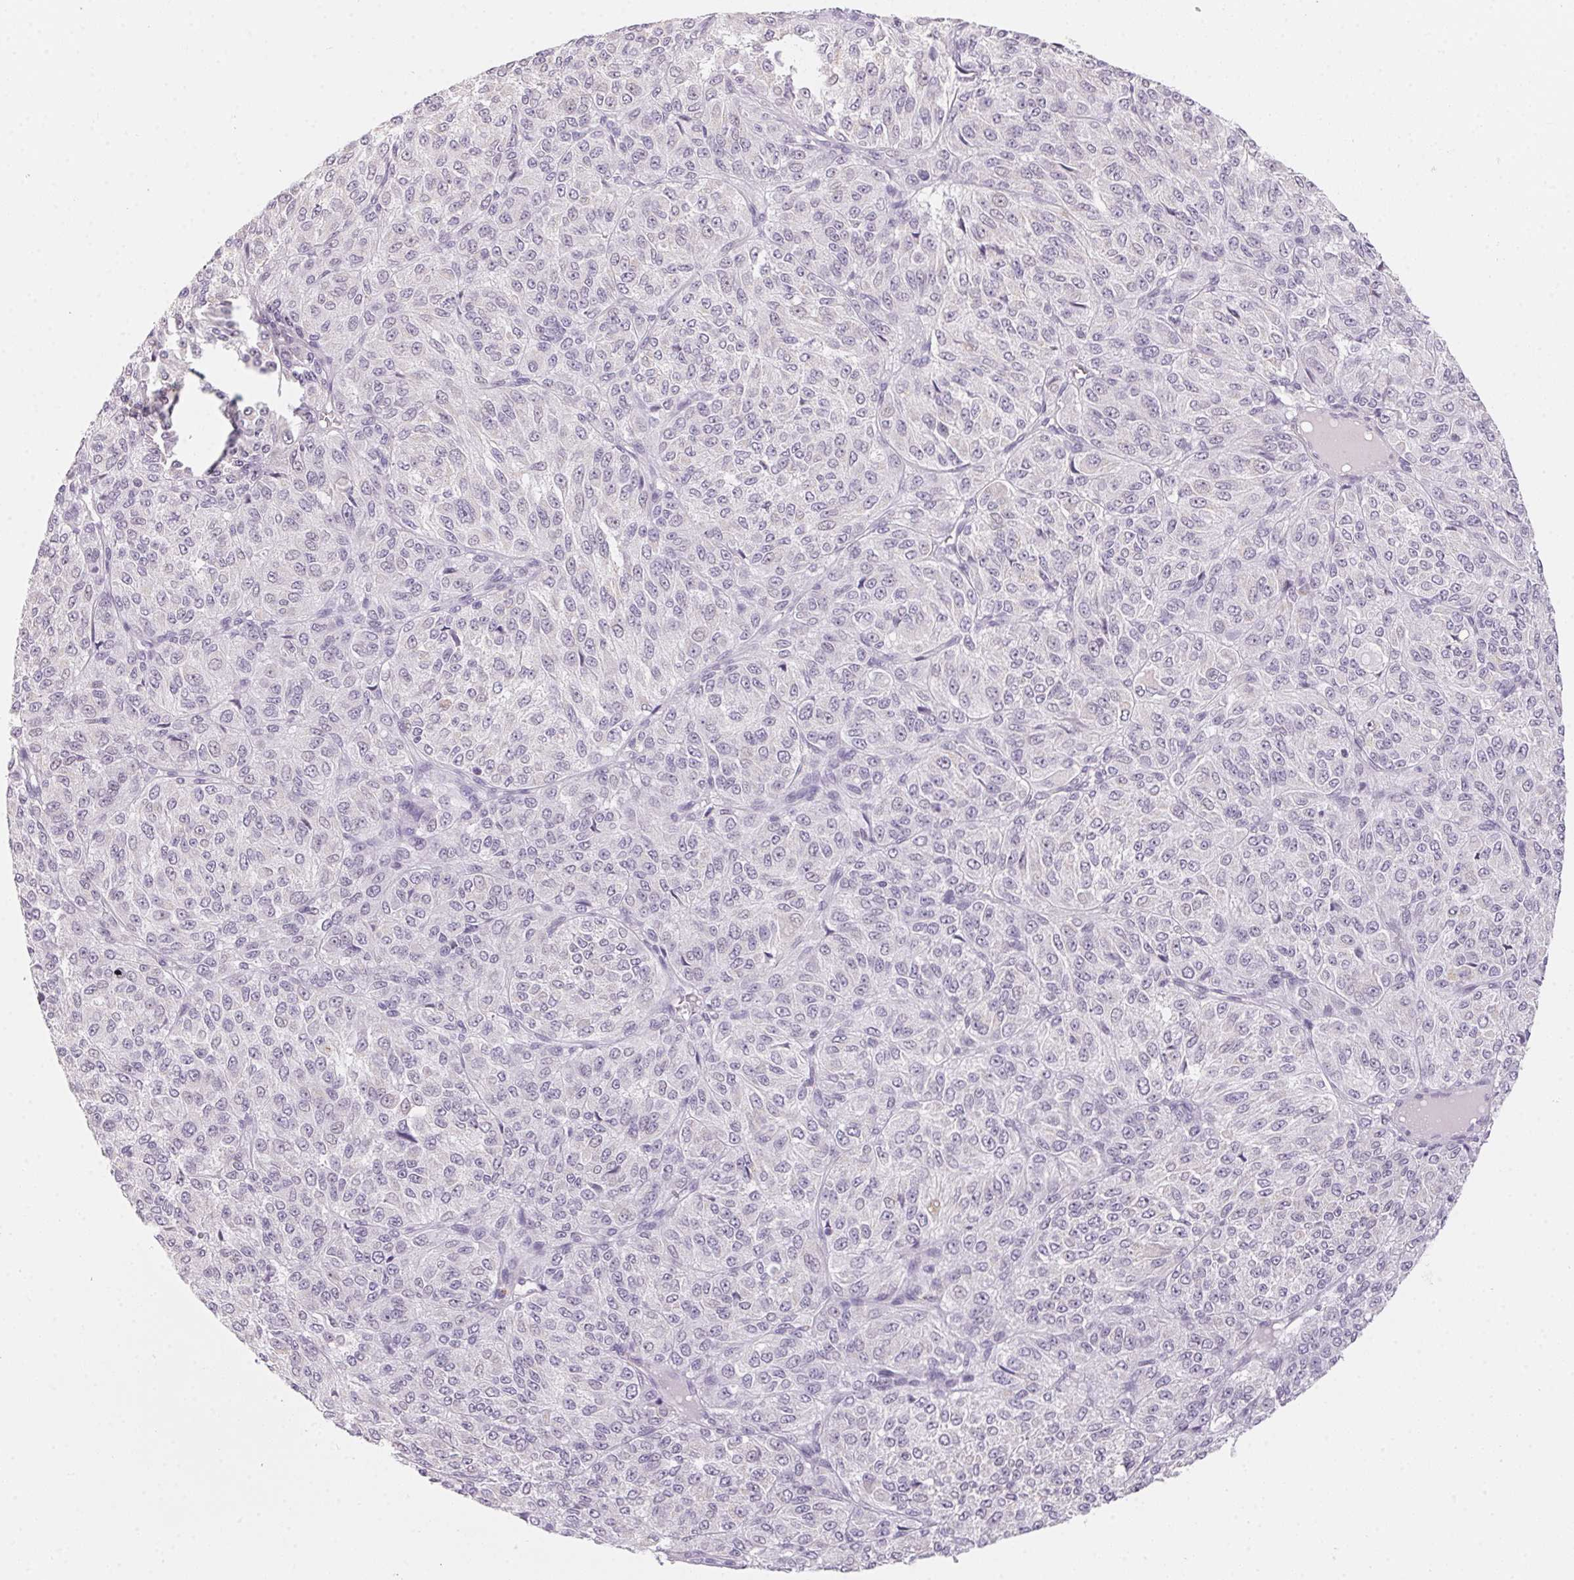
{"staining": {"intensity": "negative", "quantity": "none", "location": "none"}, "tissue": "melanoma", "cell_type": "Tumor cells", "image_type": "cancer", "snomed": [{"axis": "morphology", "description": "Malignant melanoma, Metastatic site"}, {"axis": "topography", "description": "Brain"}], "caption": "Immunohistochemistry histopathology image of human malignant melanoma (metastatic site) stained for a protein (brown), which displays no positivity in tumor cells.", "gene": "PRPH", "patient": {"sex": "female", "age": 56}}